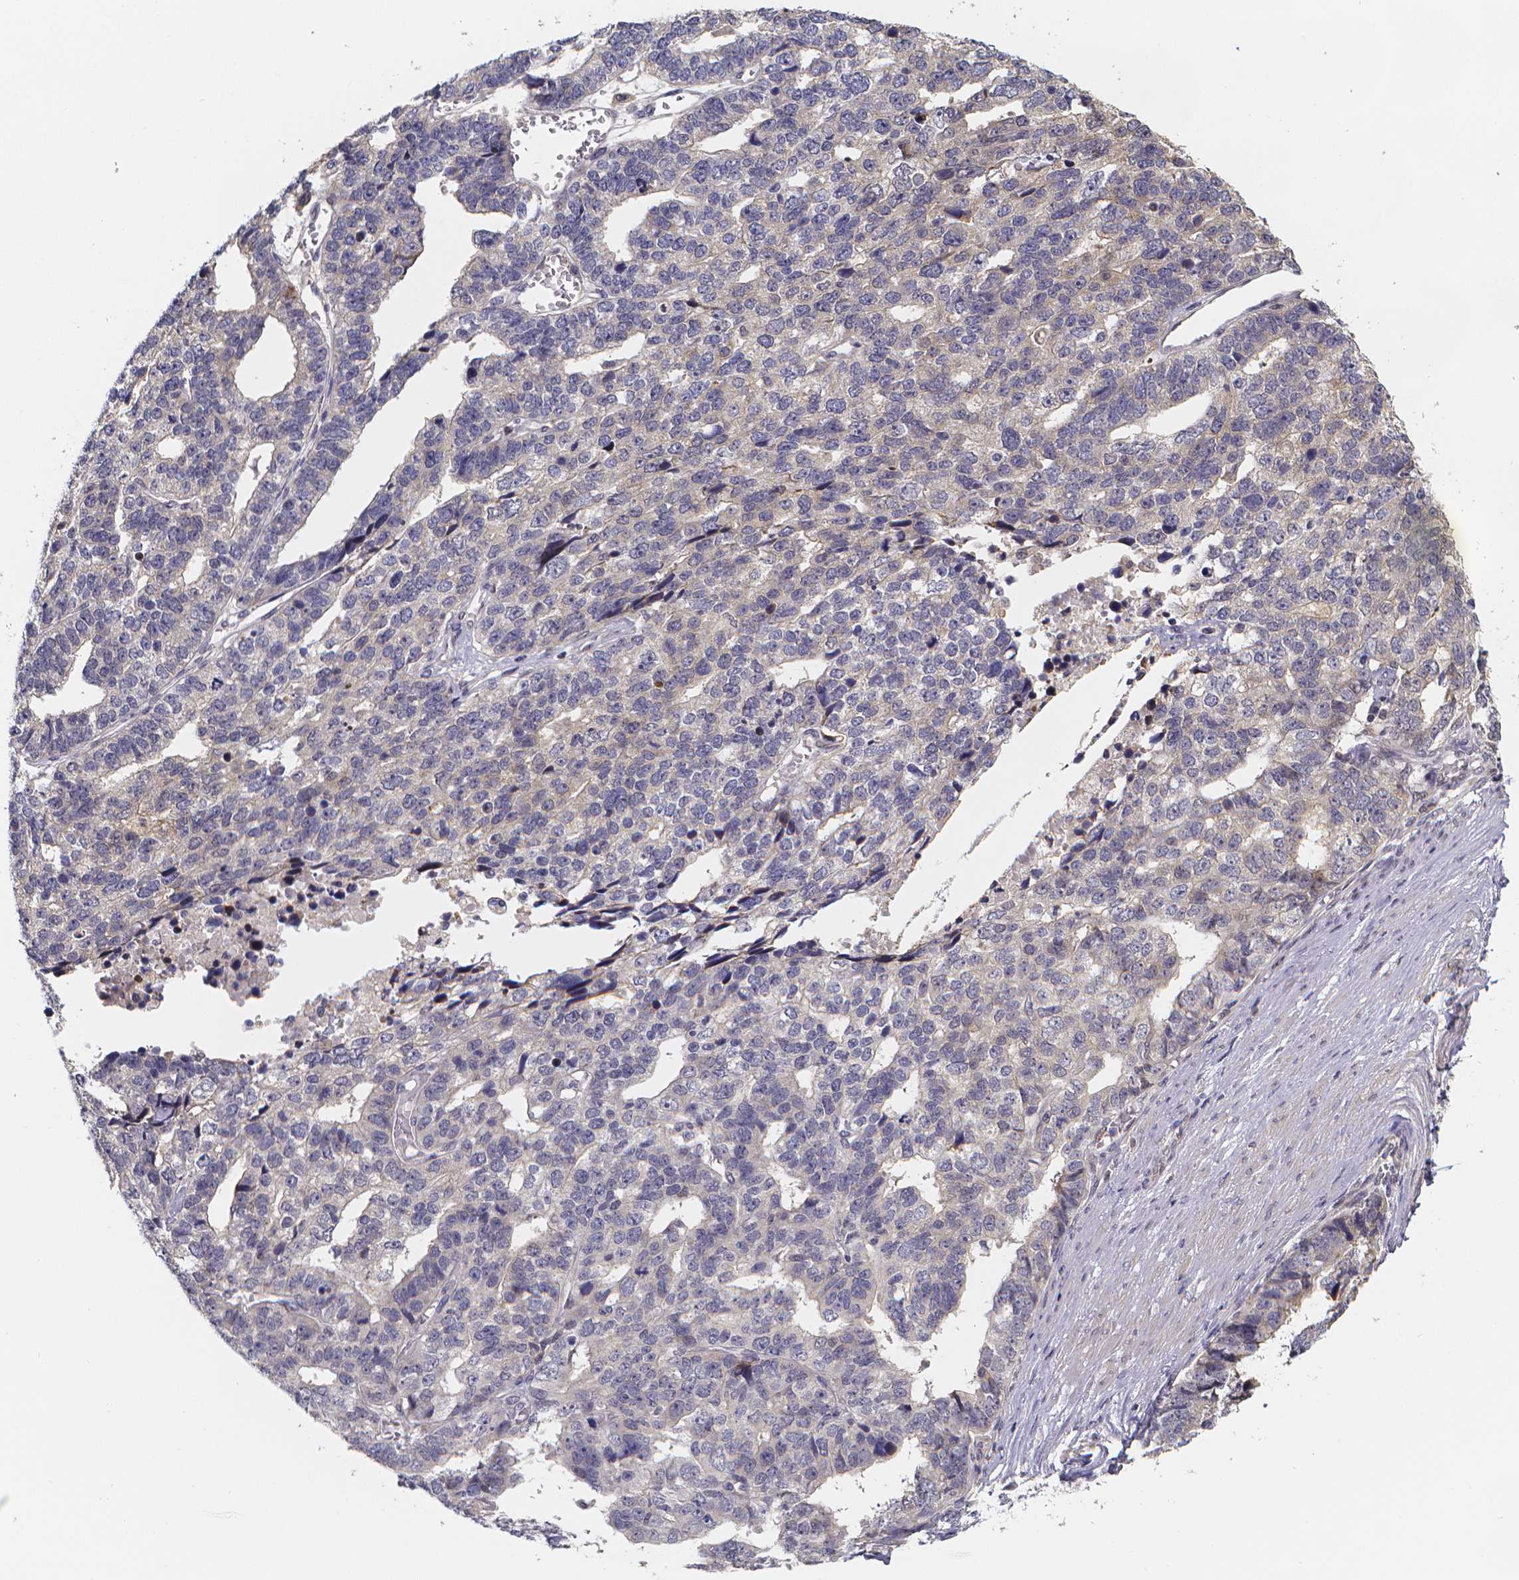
{"staining": {"intensity": "negative", "quantity": "none", "location": "none"}, "tissue": "stomach cancer", "cell_type": "Tumor cells", "image_type": "cancer", "snomed": [{"axis": "morphology", "description": "Adenocarcinoma, NOS"}, {"axis": "topography", "description": "Stomach"}], "caption": "This is an IHC micrograph of human stomach cancer. There is no positivity in tumor cells.", "gene": "PAH", "patient": {"sex": "male", "age": 69}}